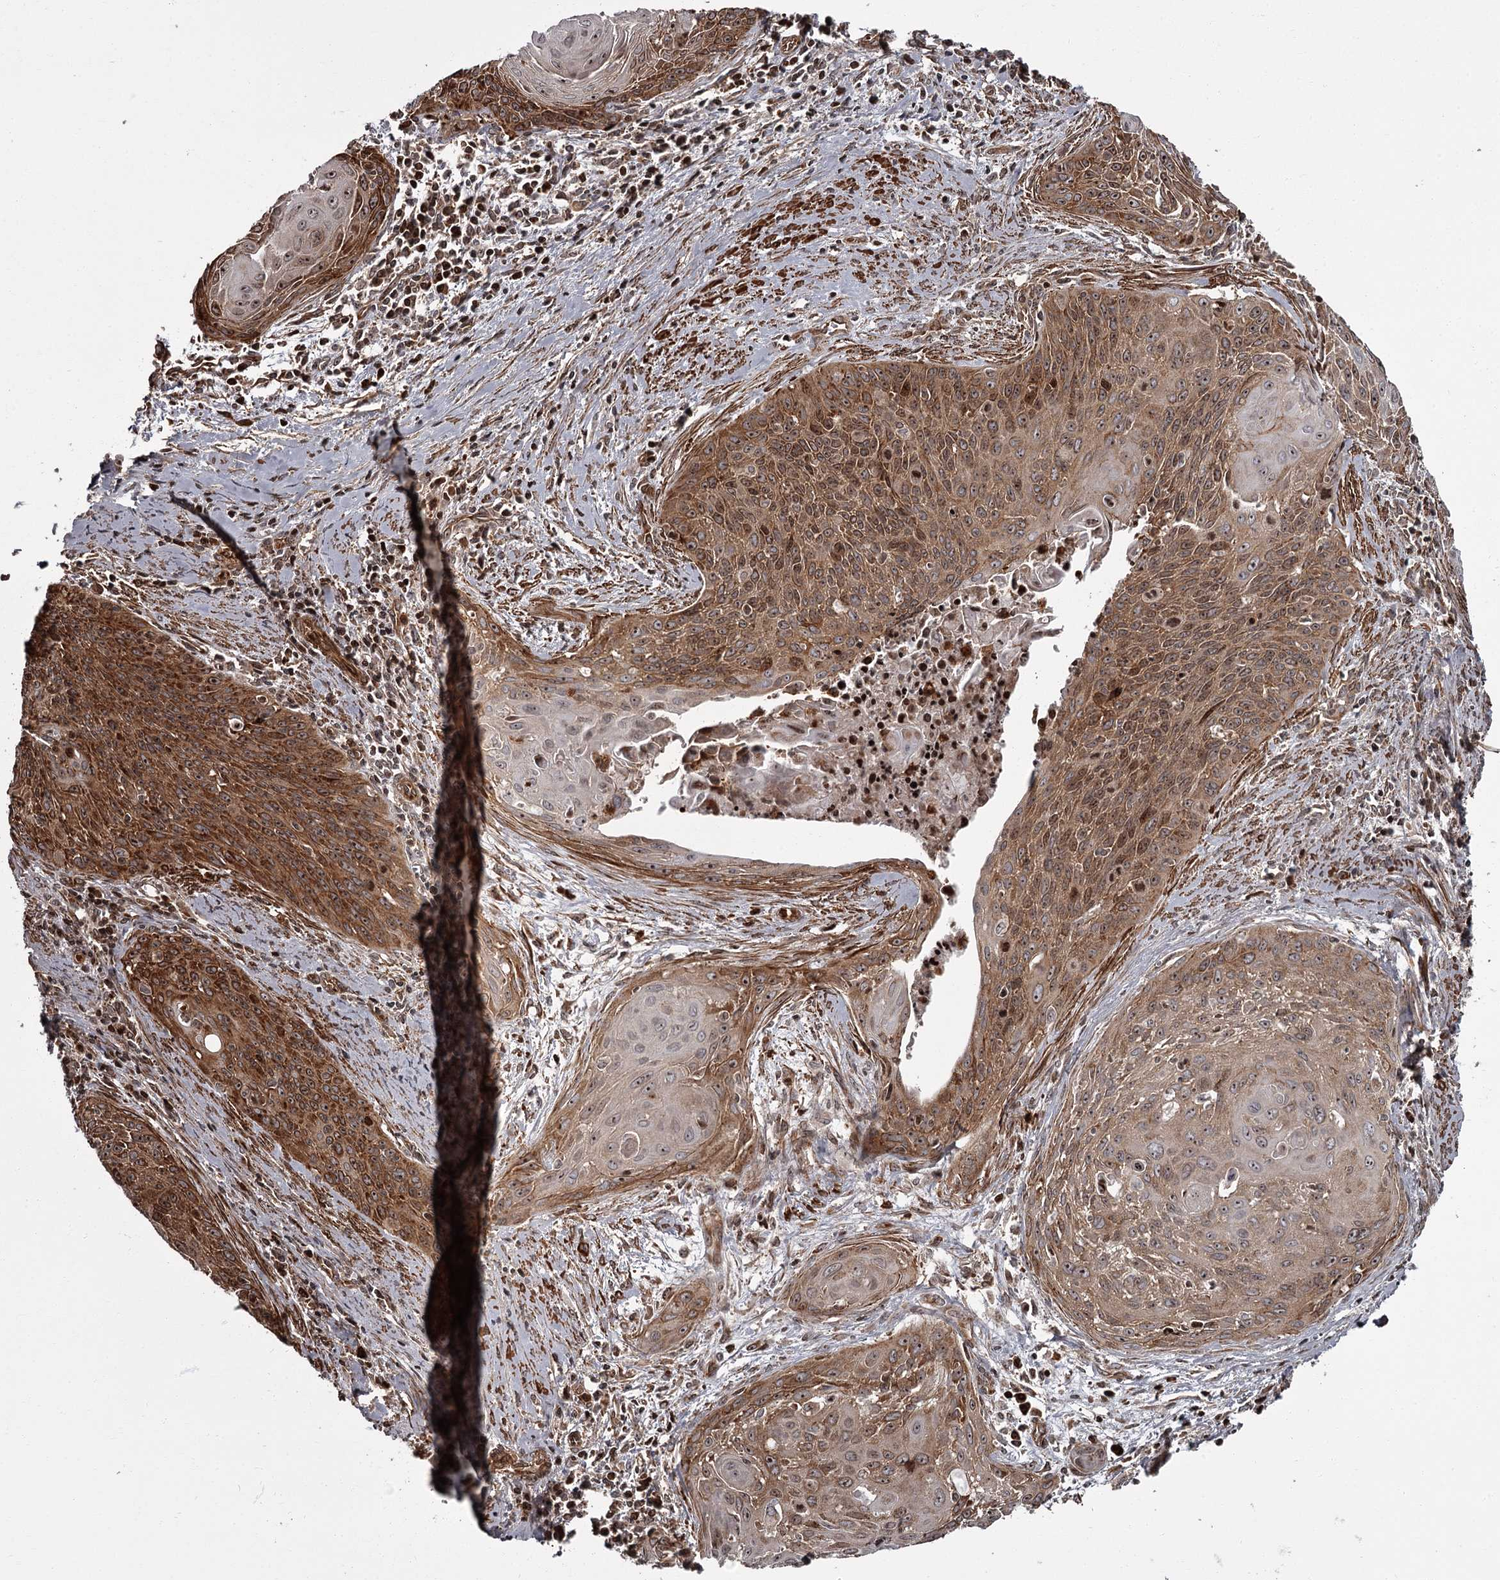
{"staining": {"intensity": "moderate", "quantity": ">75%", "location": "cytoplasmic/membranous,nuclear"}, "tissue": "cervical cancer", "cell_type": "Tumor cells", "image_type": "cancer", "snomed": [{"axis": "morphology", "description": "Squamous cell carcinoma, NOS"}, {"axis": "topography", "description": "Cervix"}], "caption": "About >75% of tumor cells in human cervical cancer display moderate cytoplasmic/membranous and nuclear protein positivity as visualized by brown immunohistochemical staining.", "gene": "THAP9", "patient": {"sex": "female", "age": 55}}